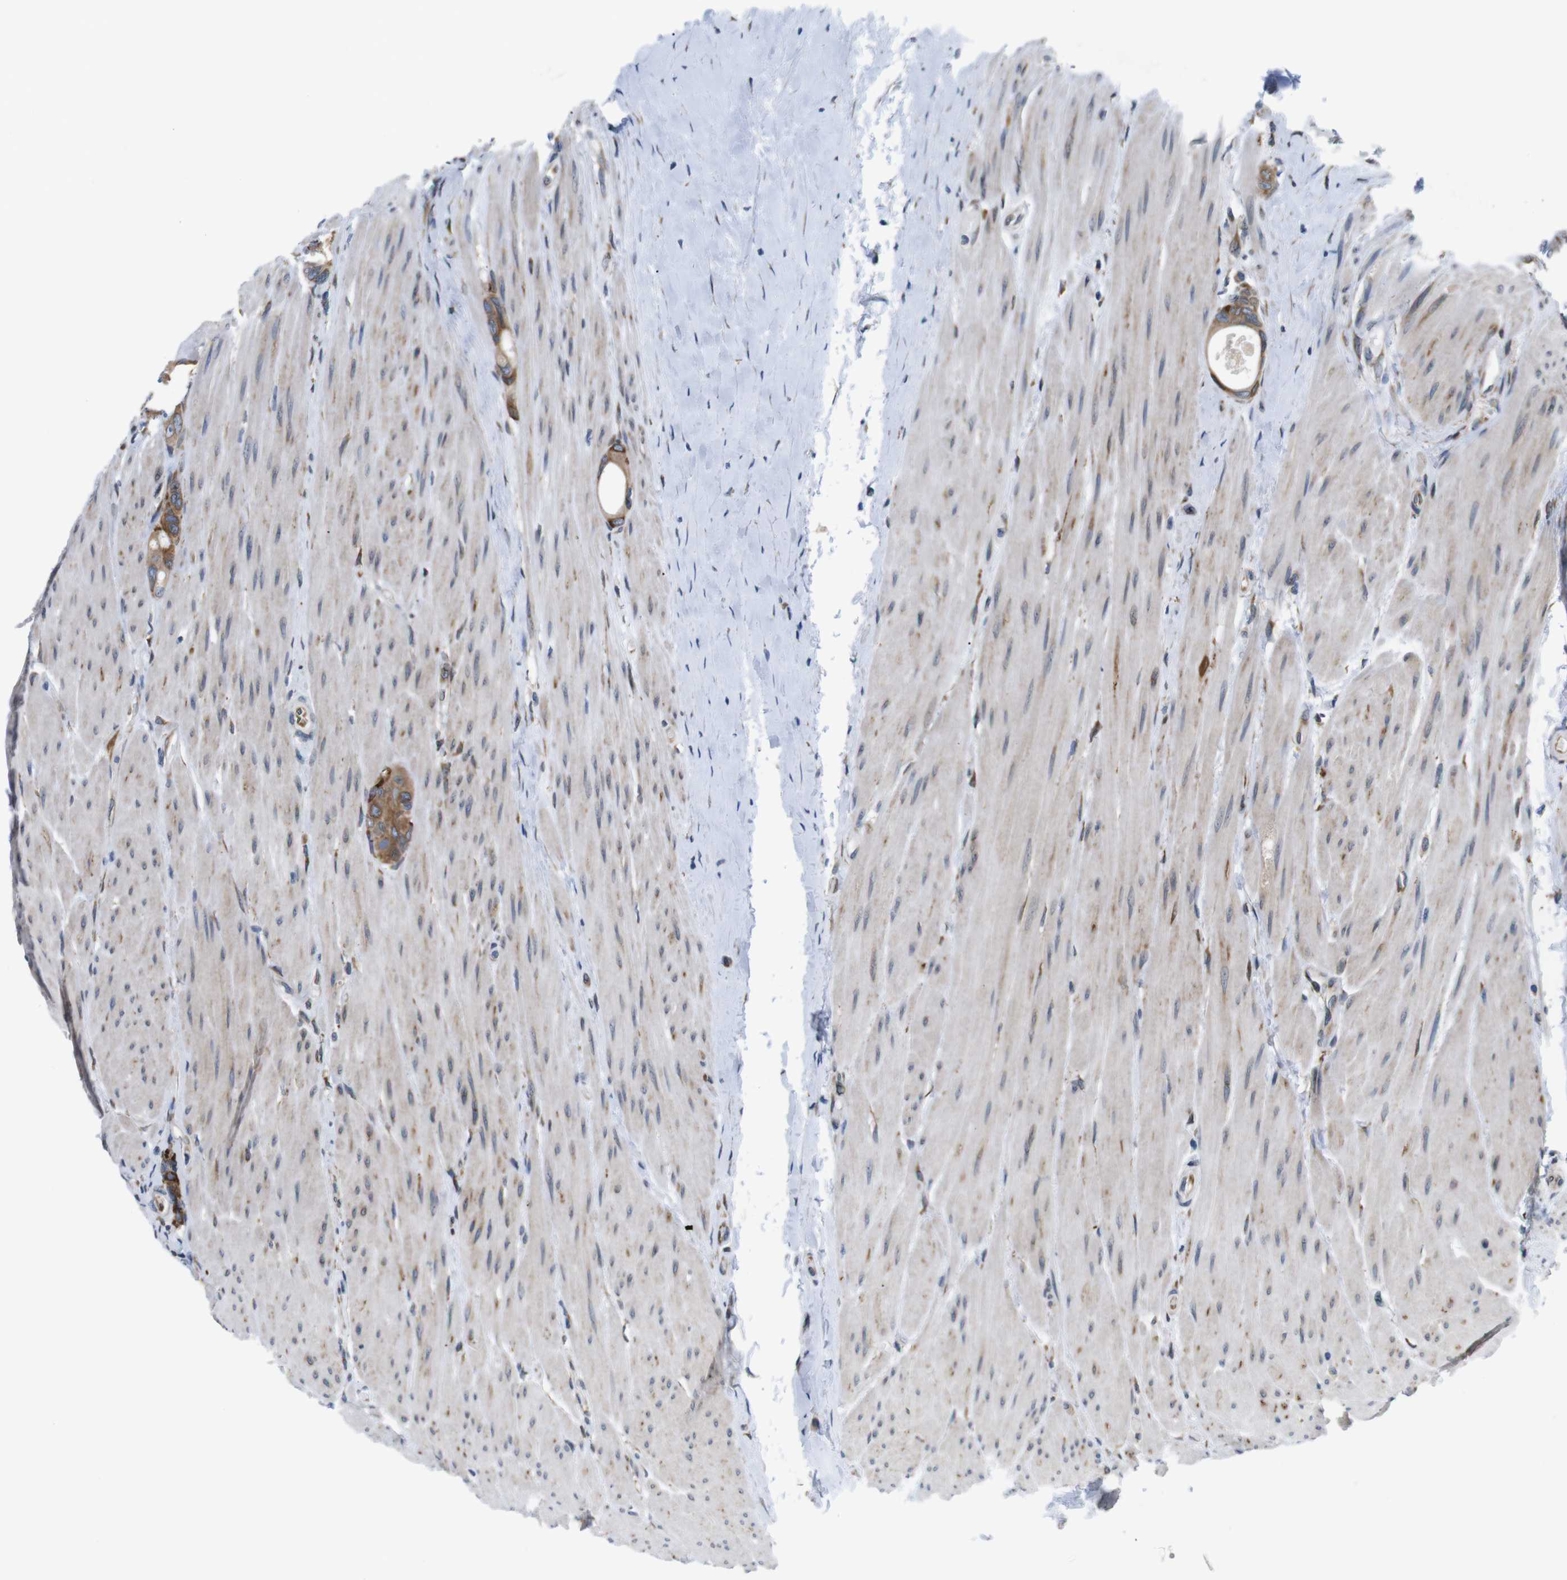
{"staining": {"intensity": "strong", "quantity": ">75%", "location": "cytoplasmic/membranous"}, "tissue": "colorectal cancer", "cell_type": "Tumor cells", "image_type": "cancer", "snomed": [{"axis": "morphology", "description": "Adenocarcinoma, NOS"}, {"axis": "topography", "description": "Rectum"}], "caption": "Adenocarcinoma (colorectal) stained with immunohistochemistry displays strong cytoplasmic/membranous staining in approximately >75% of tumor cells.", "gene": "HACD3", "patient": {"sex": "male", "age": 51}}